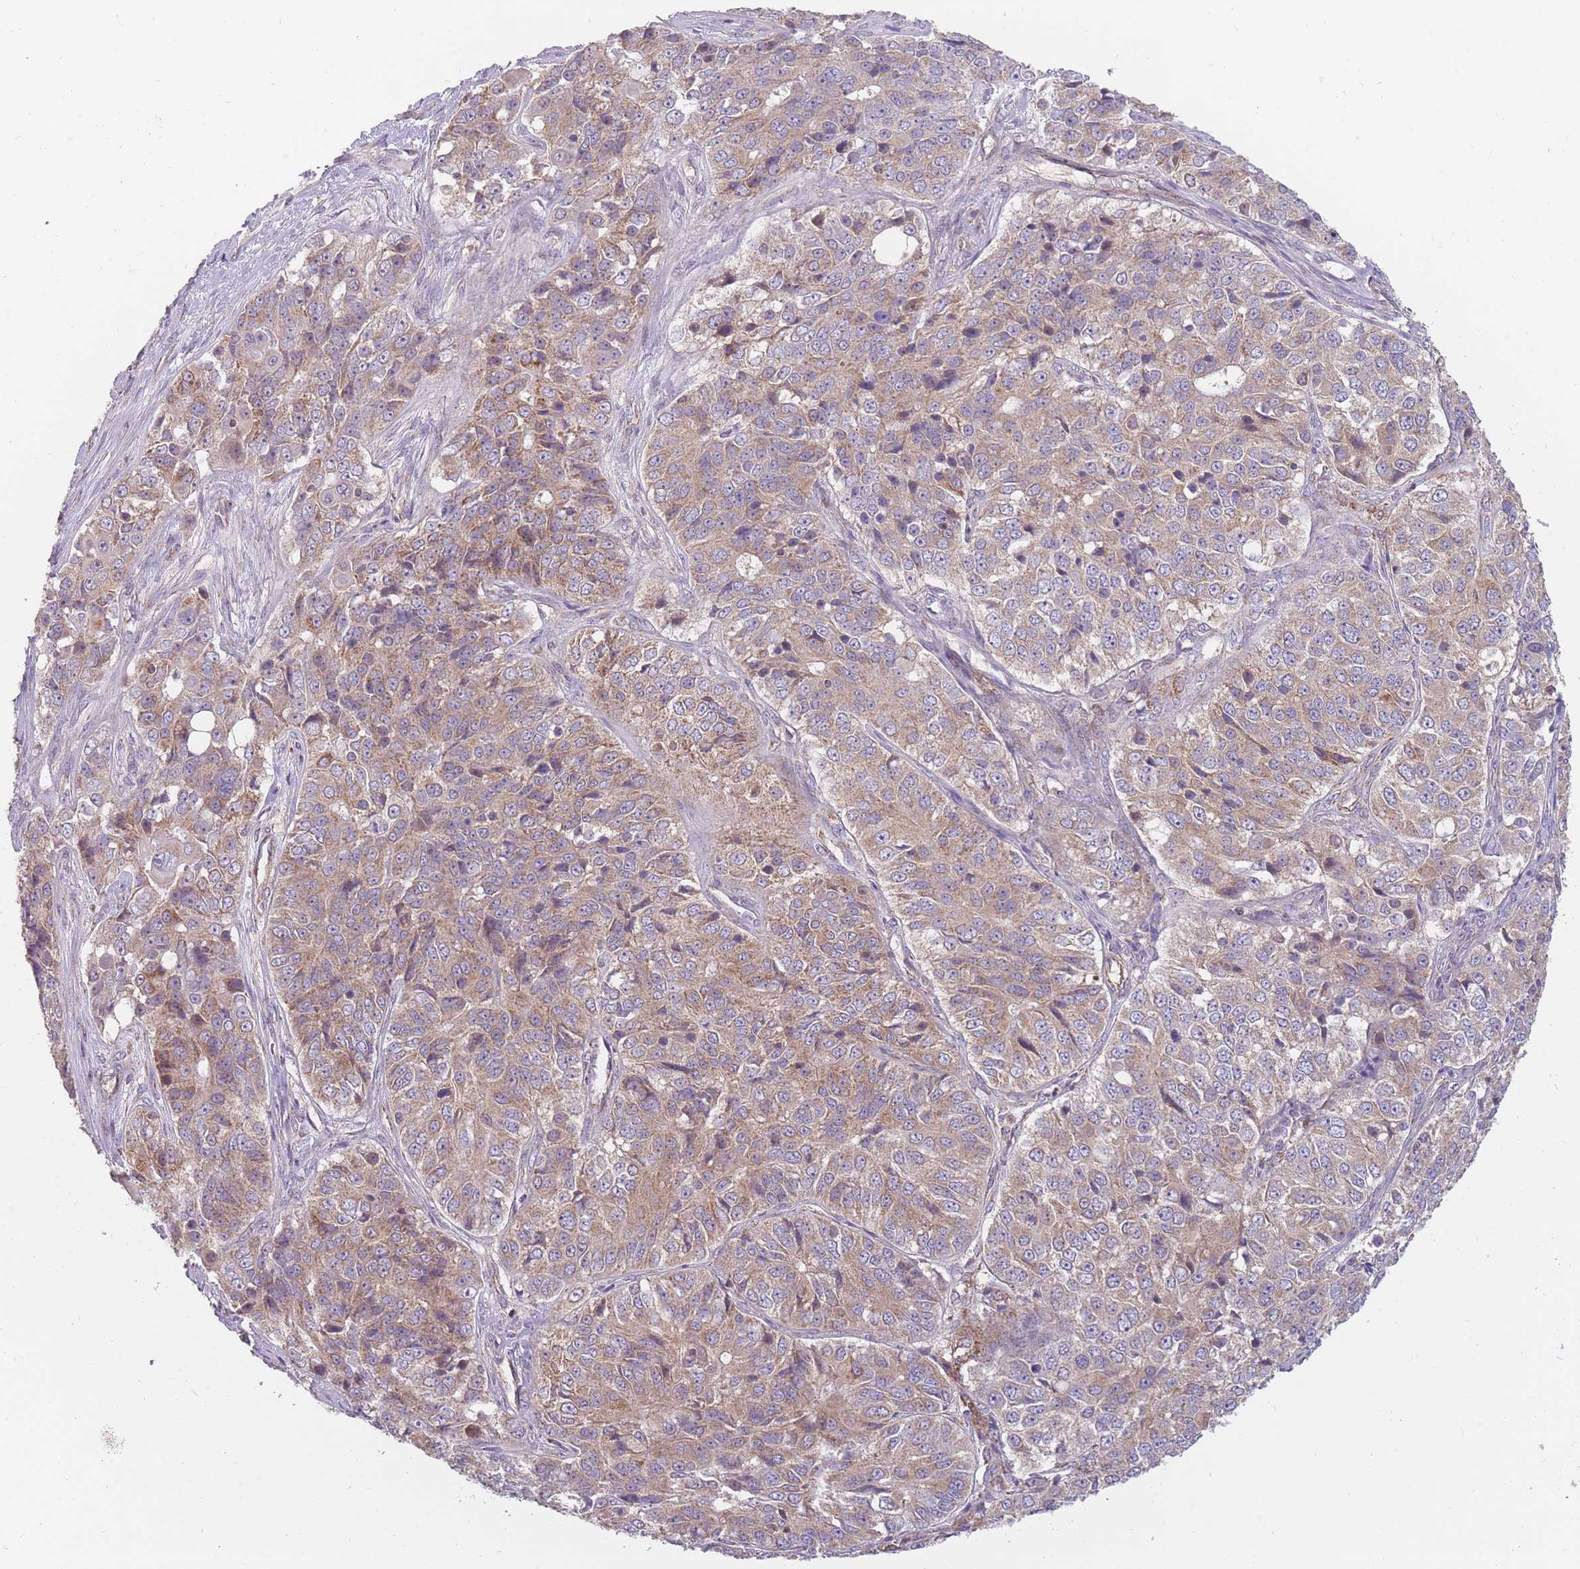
{"staining": {"intensity": "weak", "quantity": ">75%", "location": "cytoplasmic/membranous"}, "tissue": "ovarian cancer", "cell_type": "Tumor cells", "image_type": "cancer", "snomed": [{"axis": "morphology", "description": "Carcinoma, endometroid"}, {"axis": "topography", "description": "Ovary"}], "caption": "Protein staining of ovarian cancer tissue shows weak cytoplasmic/membranous expression in approximately >75% of tumor cells.", "gene": "NDUFA9", "patient": {"sex": "female", "age": 51}}